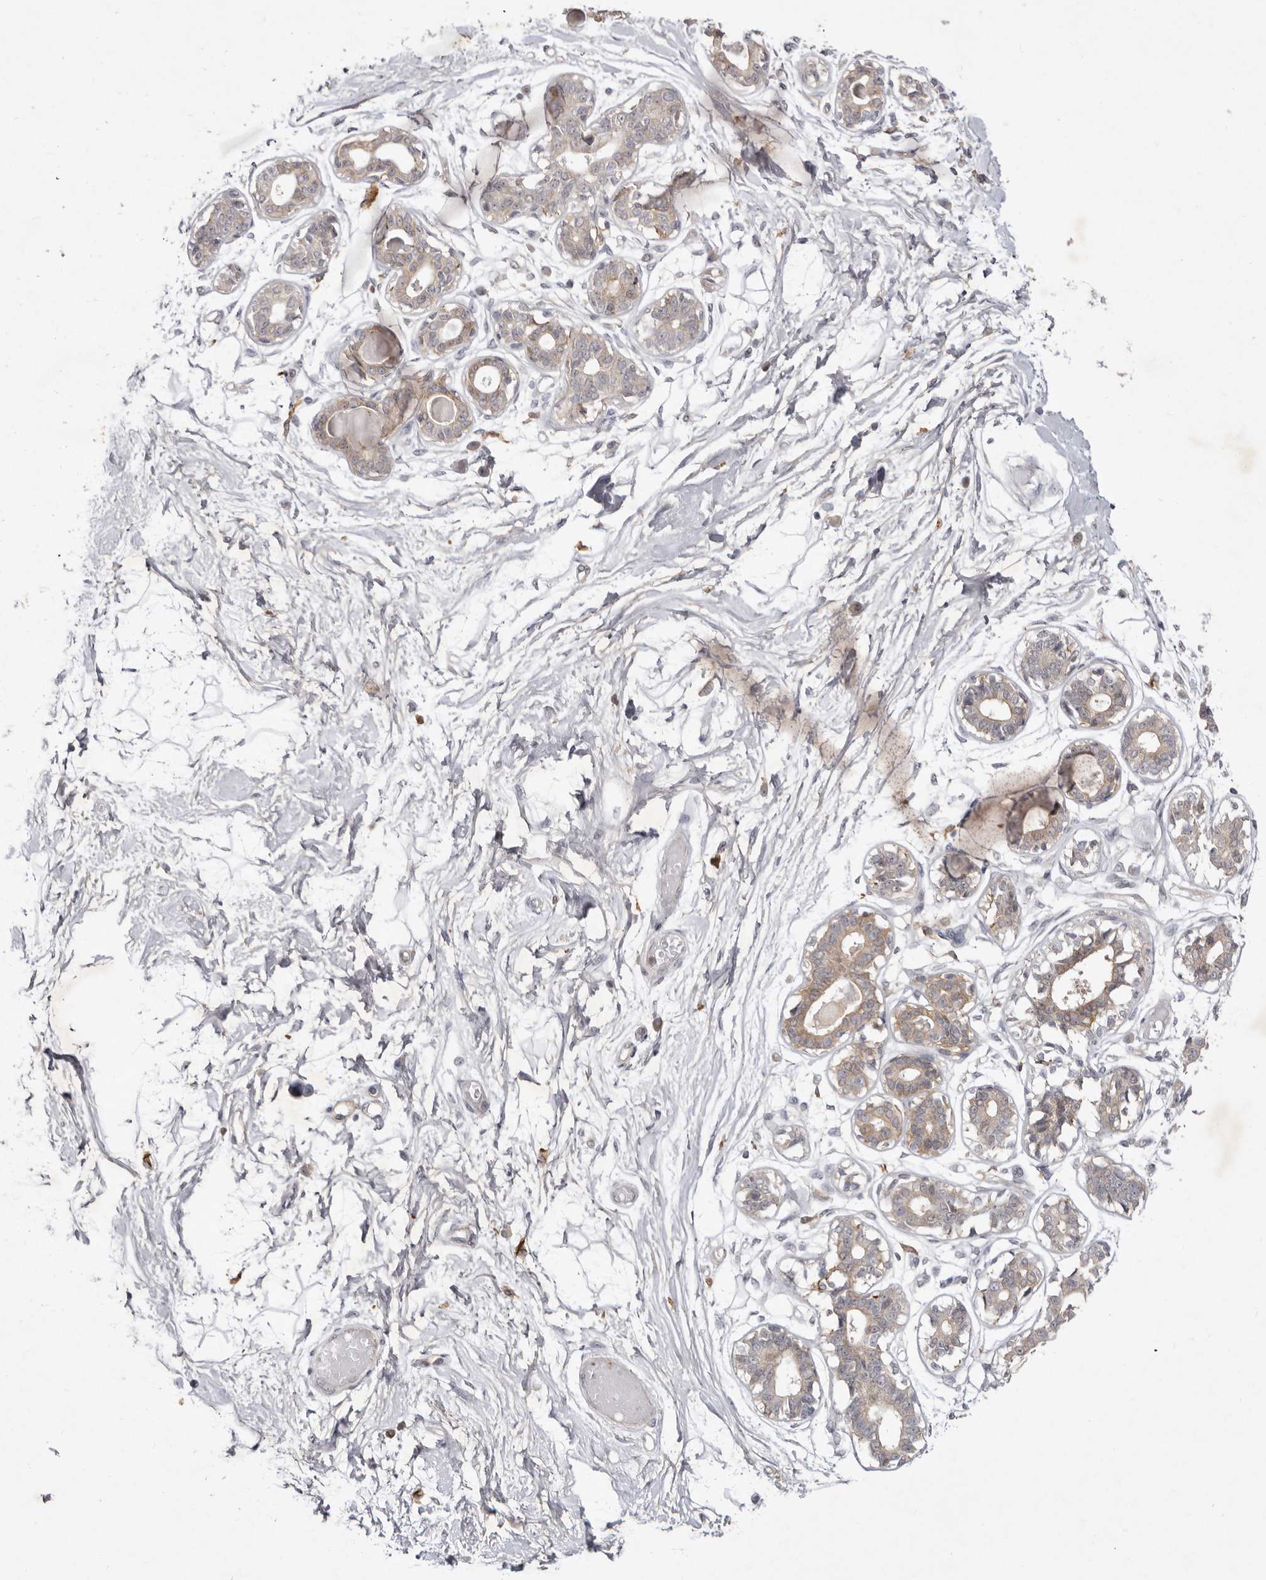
{"staining": {"intensity": "negative", "quantity": "none", "location": "none"}, "tissue": "breast", "cell_type": "Adipocytes", "image_type": "normal", "snomed": [{"axis": "morphology", "description": "Normal tissue, NOS"}, {"axis": "topography", "description": "Breast"}], "caption": "The immunohistochemistry image has no significant expression in adipocytes of breast. The staining is performed using DAB brown chromogen with nuclei counter-stained in using hematoxylin.", "gene": "GPR84", "patient": {"sex": "female", "age": 45}}